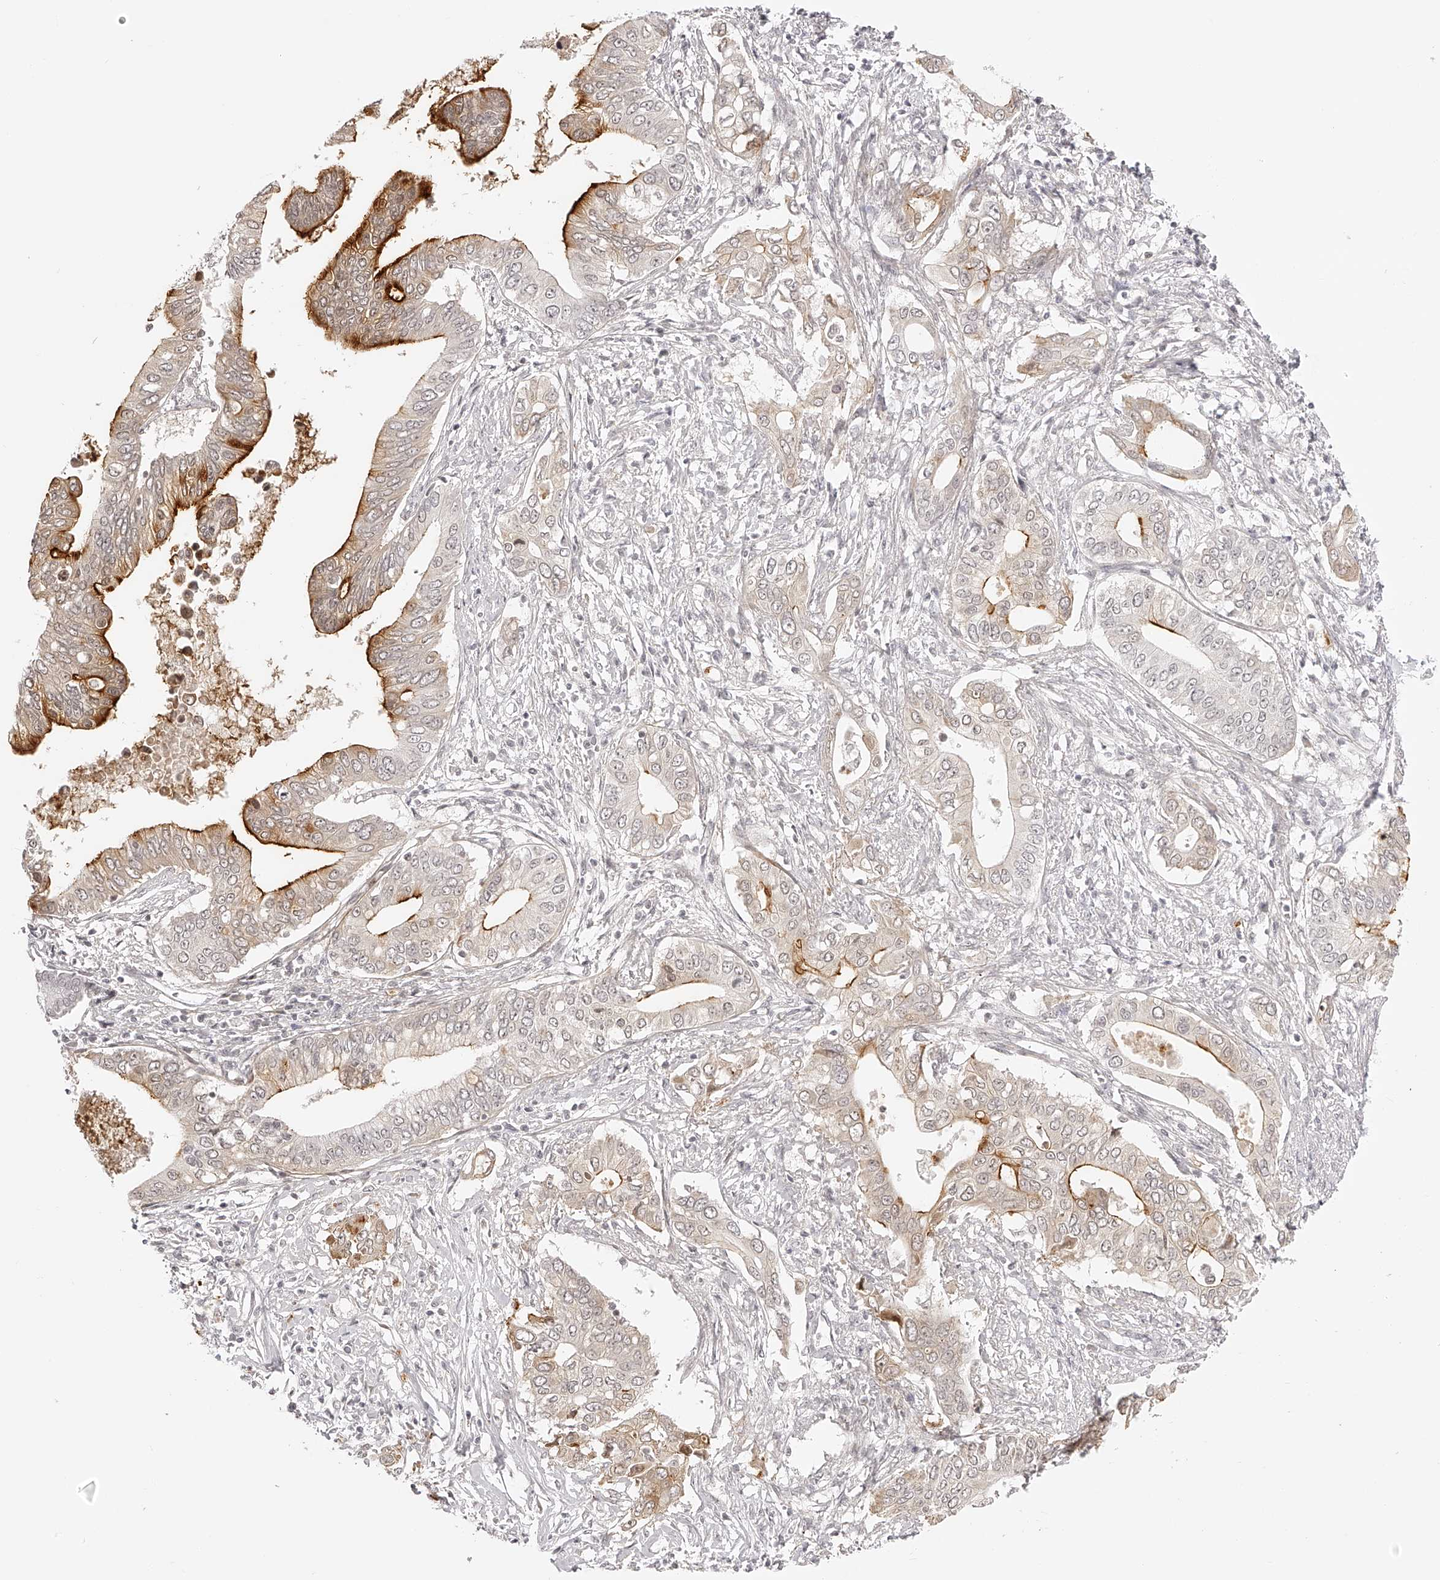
{"staining": {"intensity": "strong", "quantity": "25%-75%", "location": "cytoplasmic/membranous"}, "tissue": "pancreatic cancer", "cell_type": "Tumor cells", "image_type": "cancer", "snomed": [{"axis": "morphology", "description": "Normal tissue, NOS"}, {"axis": "morphology", "description": "Adenocarcinoma, NOS"}, {"axis": "topography", "description": "Pancreas"}, {"axis": "topography", "description": "Peripheral nerve tissue"}], "caption": "Protein staining by immunohistochemistry (IHC) exhibits strong cytoplasmic/membranous expression in approximately 25%-75% of tumor cells in pancreatic cancer. The staining was performed using DAB to visualize the protein expression in brown, while the nuclei were stained in blue with hematoxylin (Magnification: 20x).", "gene": "PLEKHG1", "patient": {"sex": "male", "age": 59}}